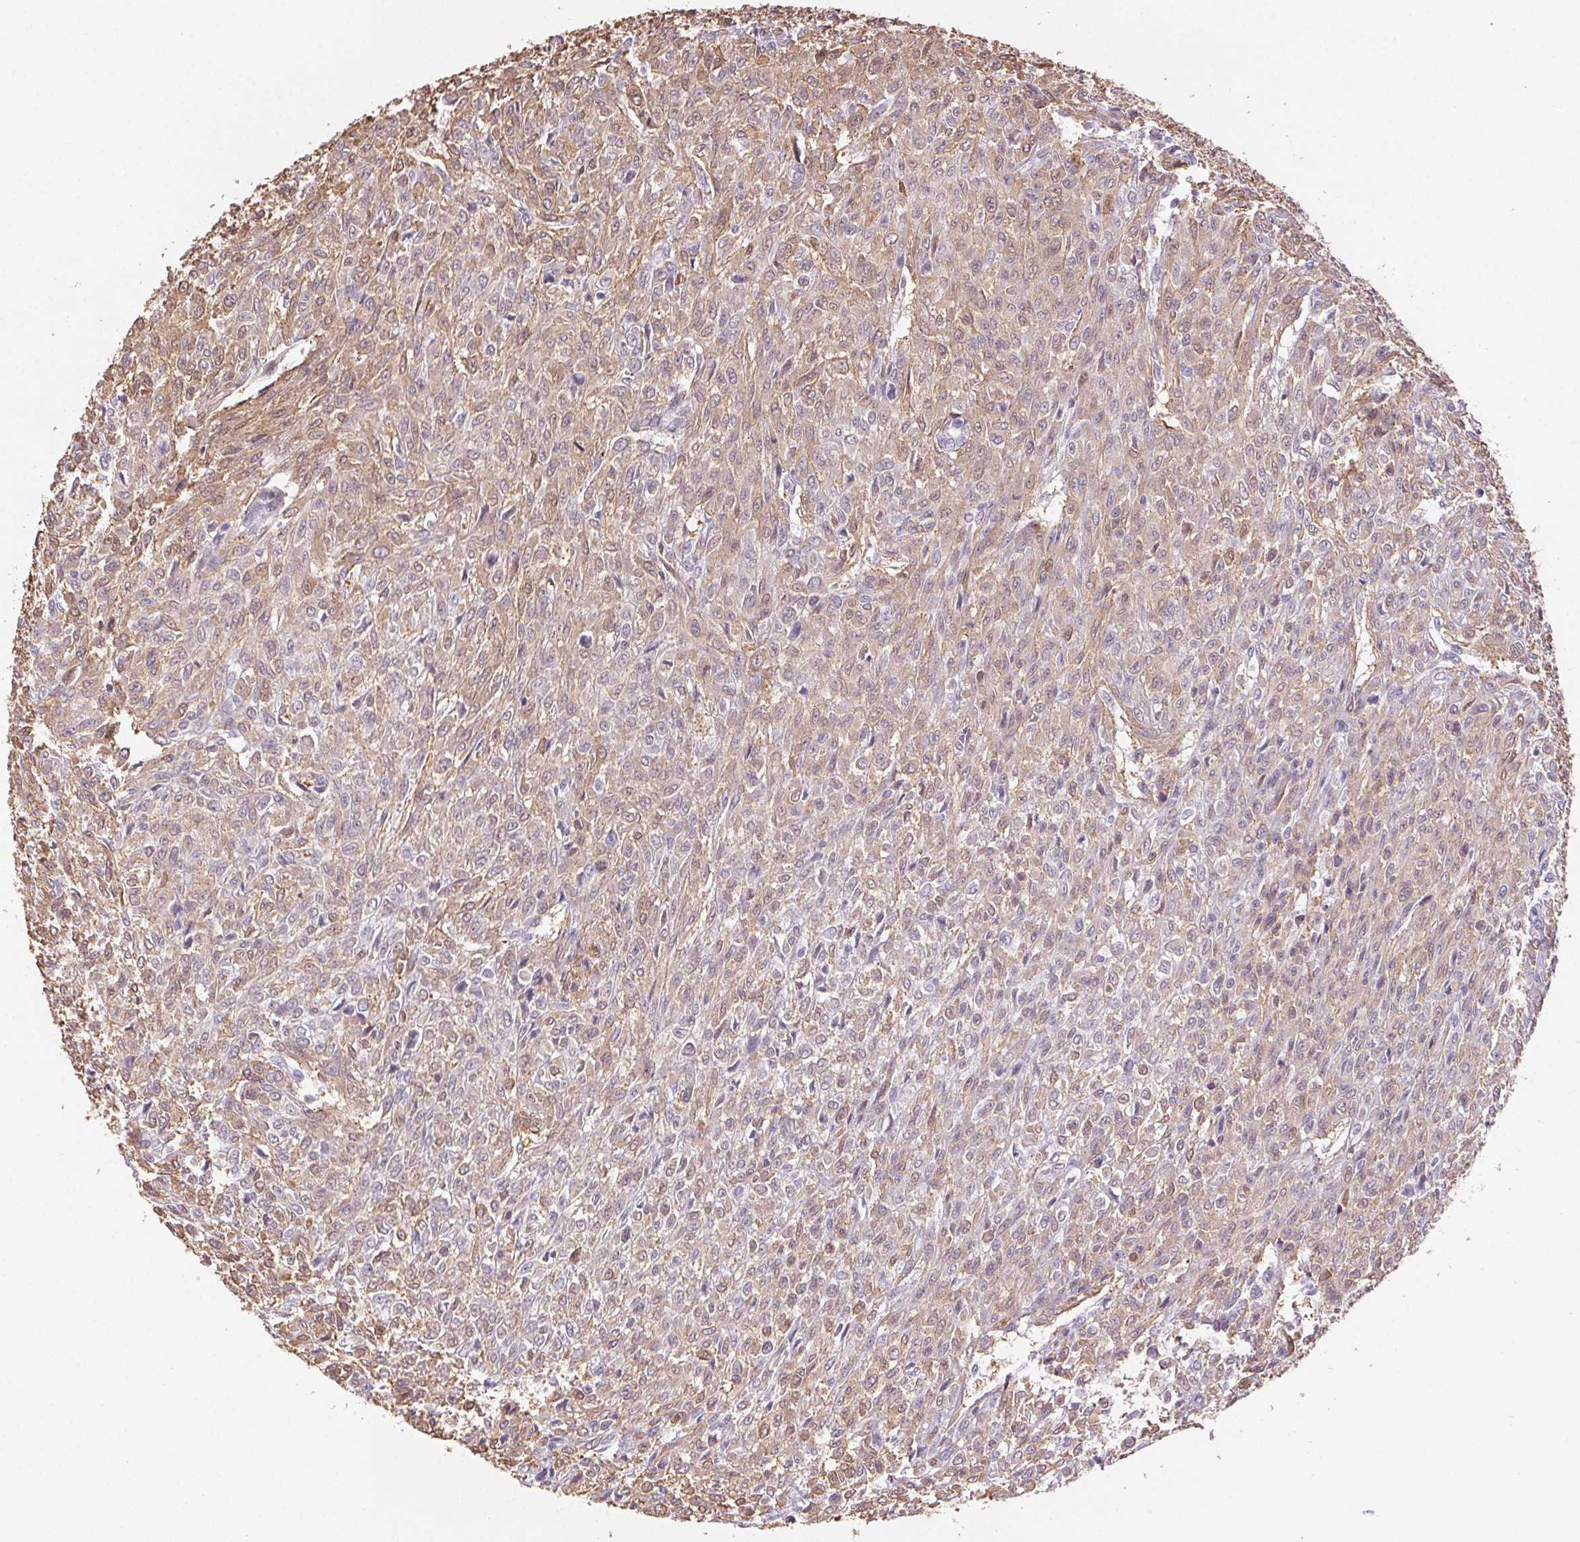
{"staining": {"intensity": "weak", "quantity": ">75%", "location": "cytoplasmic/membranous"}, "tissue": "renal cancer", "cell_type": "Tumor cells", "image_type": "cancer", "snomed": [{"axis": "morphology", "description": "Adenocarcinoma, NOS"}, {"axis": "topography", "description": "Kidney"}], "caption": "This is an image of IHC staining of adenocarcinoma (renal), which shows weak staining in the cytoplasmic/membranous of tumor cells.", "gene": "GPX8", "patient": {"sex": "male", "age": 58}}